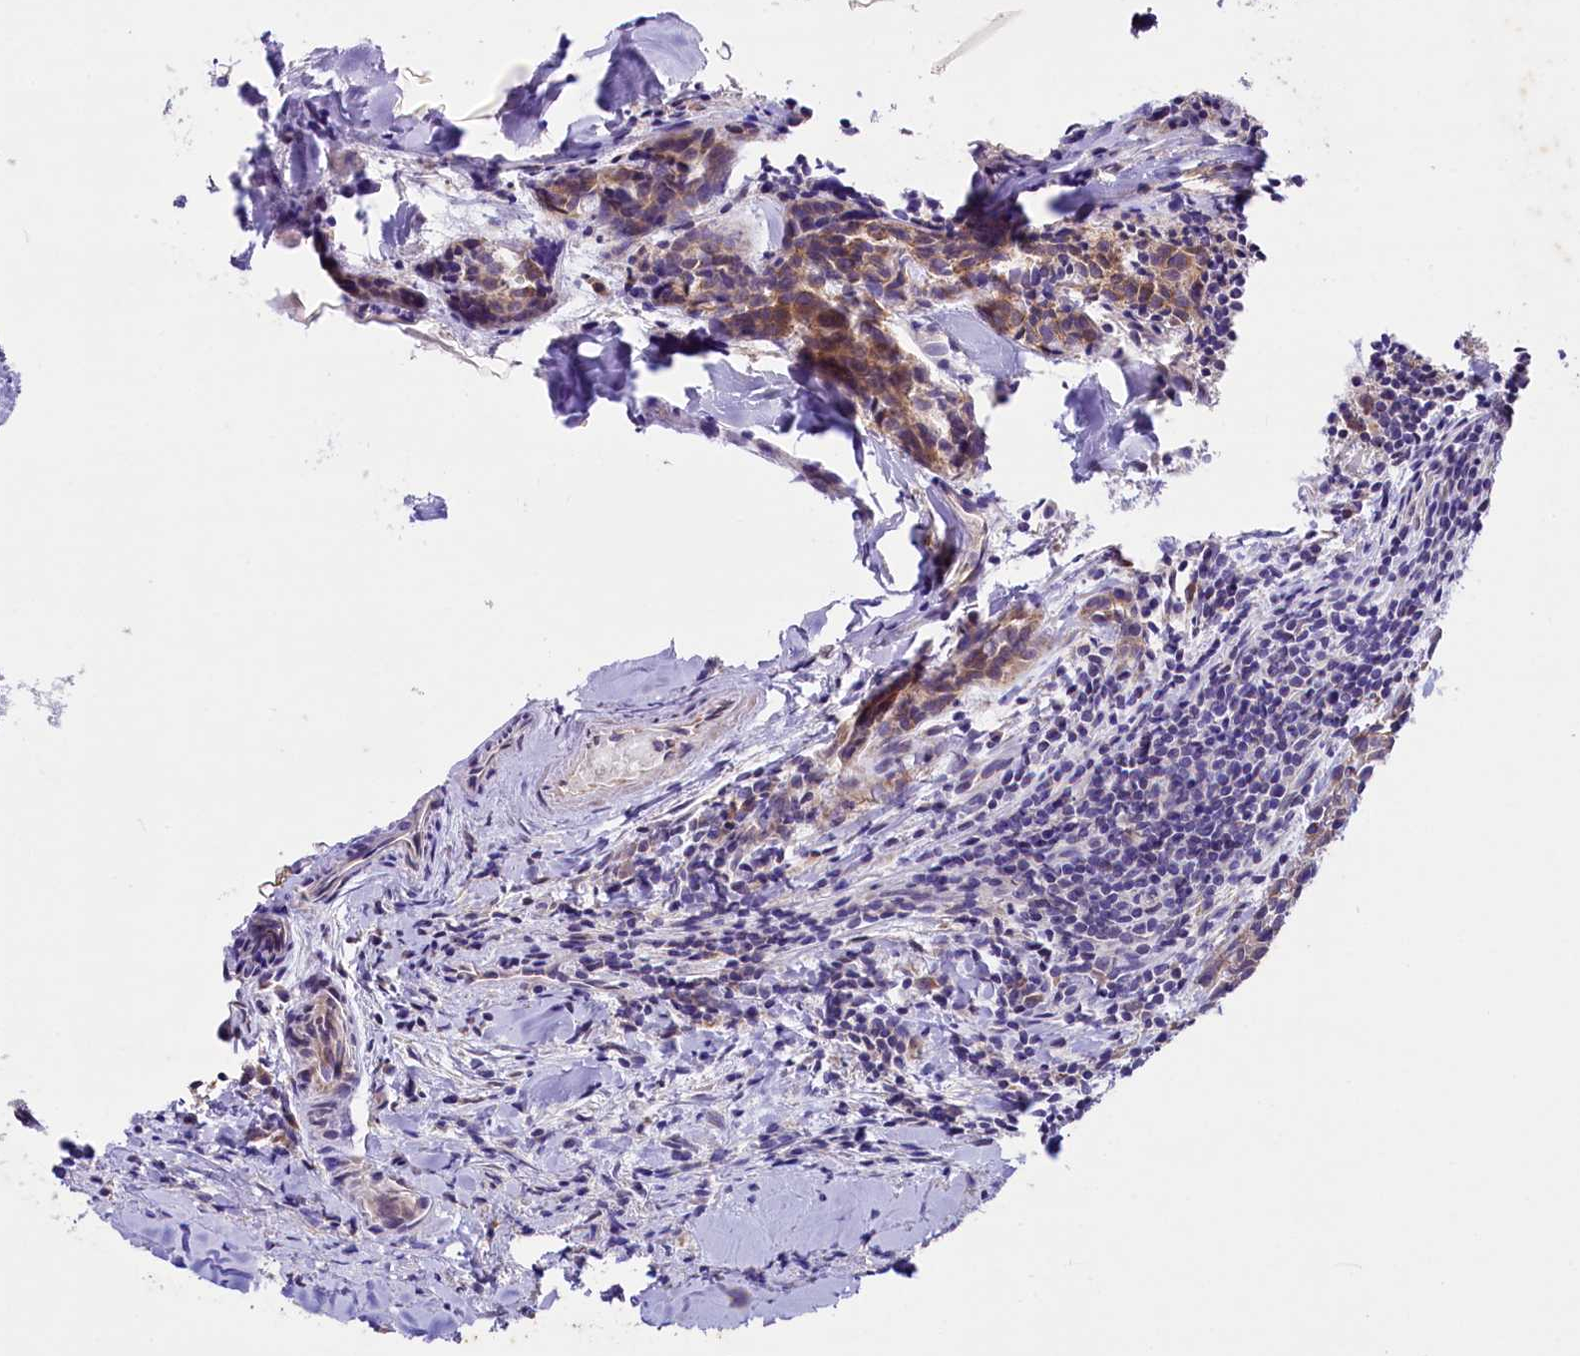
{"staining": {"intensity": "moderate", "quantity": "<25%", "location": "cytoplasmic/membranous"}, "tissue": "head and neck cancer", "cell_type": "Tumor cells", "image_type": "cancer", "snomed": [{"axis": "morphology", "description": "Adenocarcinoma, NOS"}, {"axis": "topography", "description": "Salivary gland"}, {"axis": "topography", "description": "Head-Neck"}], "caption": "Immunohistochemistry (IHC) micrograph of head and neck adenocarcinoma stained for a protein (brown), which exhibits low levels of moderate cytoplasmic/membranous staining in about <25% of tumor cells.", "gene": "SACM1L", "patient": {"sex": "female", "age": 63}}